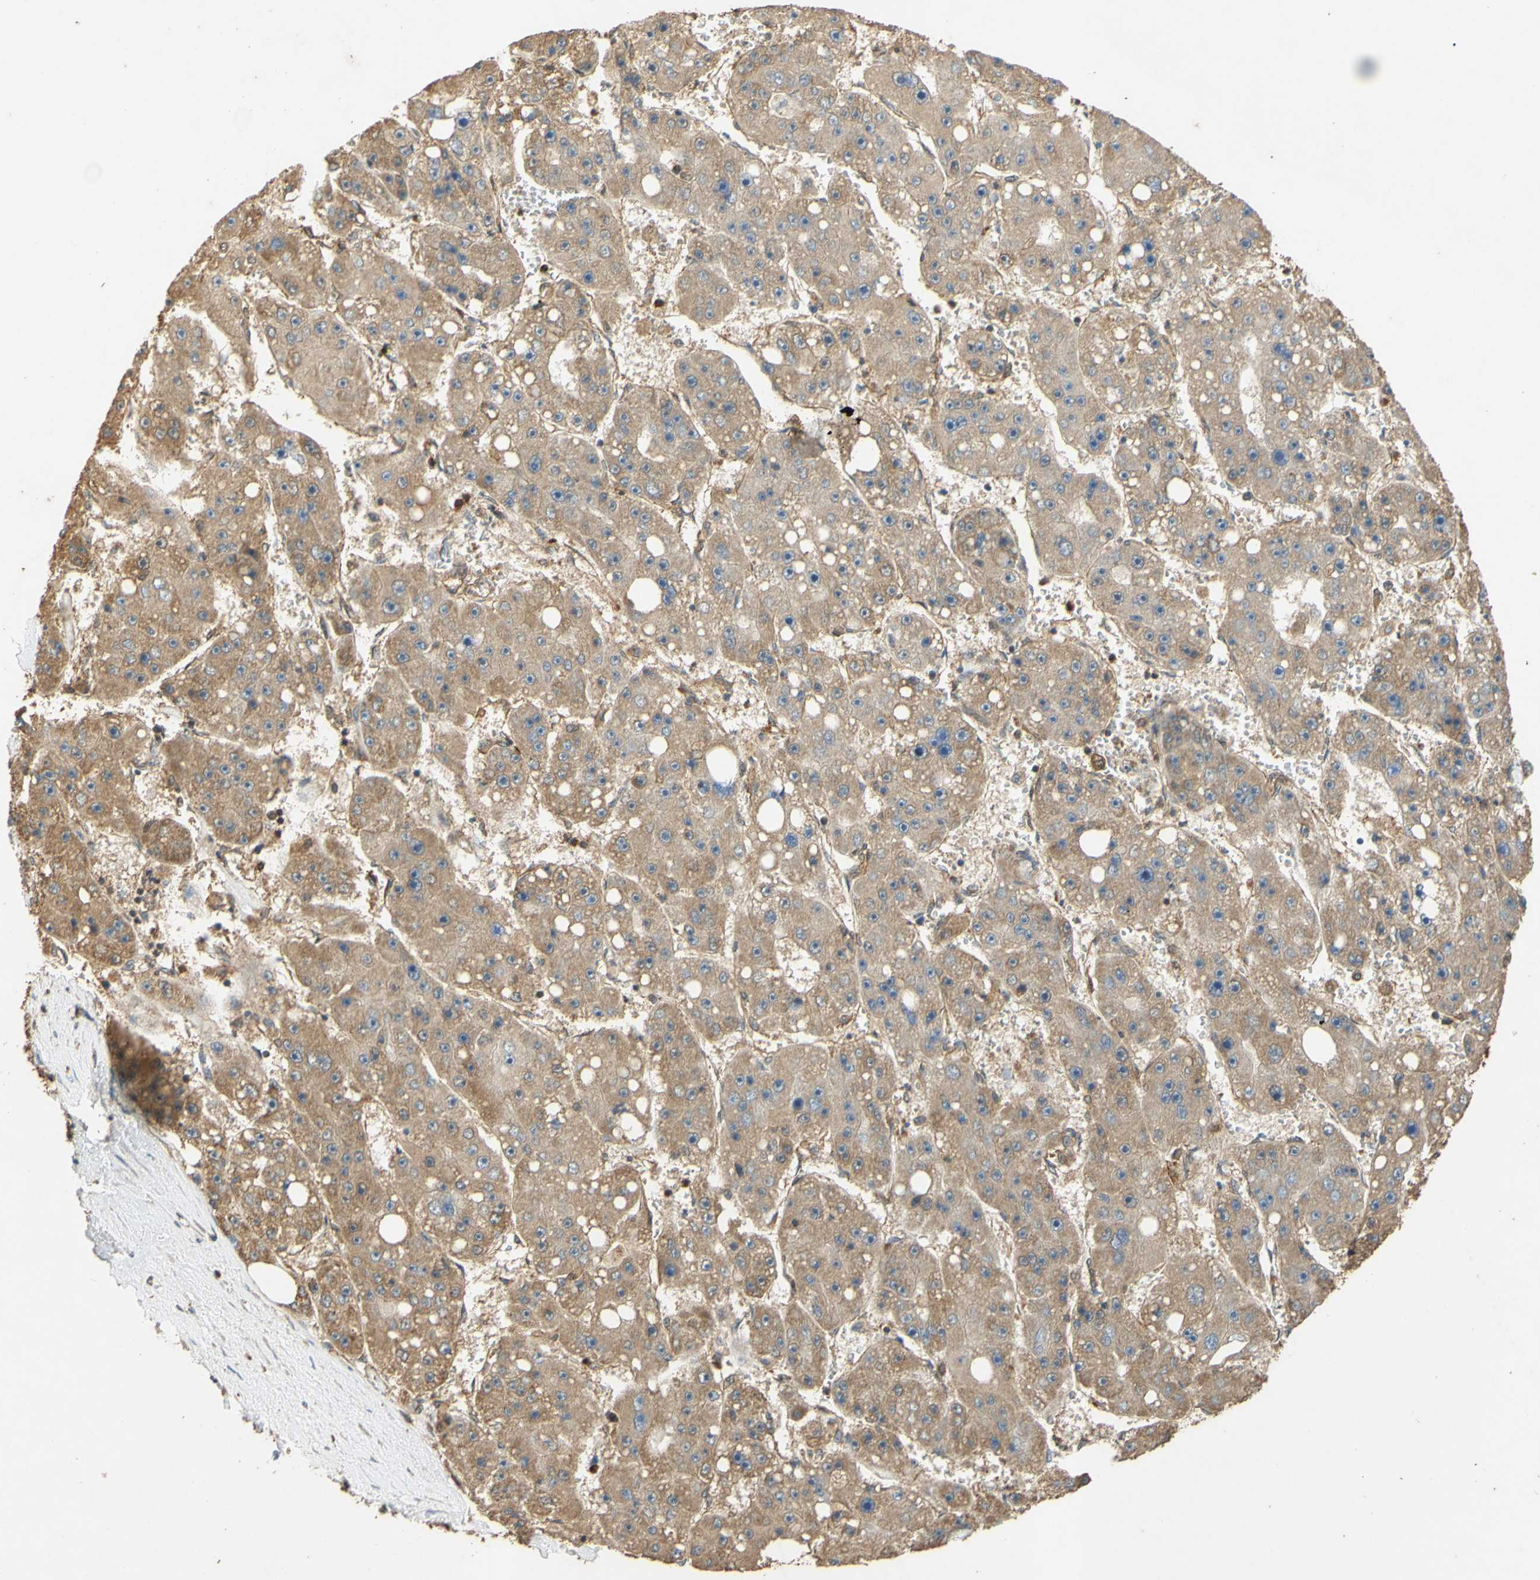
{"staining": {"intensity": "weak", "quantity": ">75%", "location": "cytoplasmic/membranous"}, "tissue": "liver cancer", "cell_type": "Tumor cells", "image_type": "cancer", "snomed": [{"axis": "morphology", "description": "Carcinoma, Hepatocellular, NOS"}, {"axis": "topography", "description": "Liver"}], "caption": "Immunohistochemistry (IHC) image of neoplastic tissue: liver cancer (hepatocellular carcinoma) stained using IHC demonstrates low levels of weak protein expression localized specifically in the cytoplasmic/membranous of tumor cells, appearing as a cytoplasmic/membranous brown color.", "gene": "CTTN", "patient": {"sex": "female", "age": 61}}